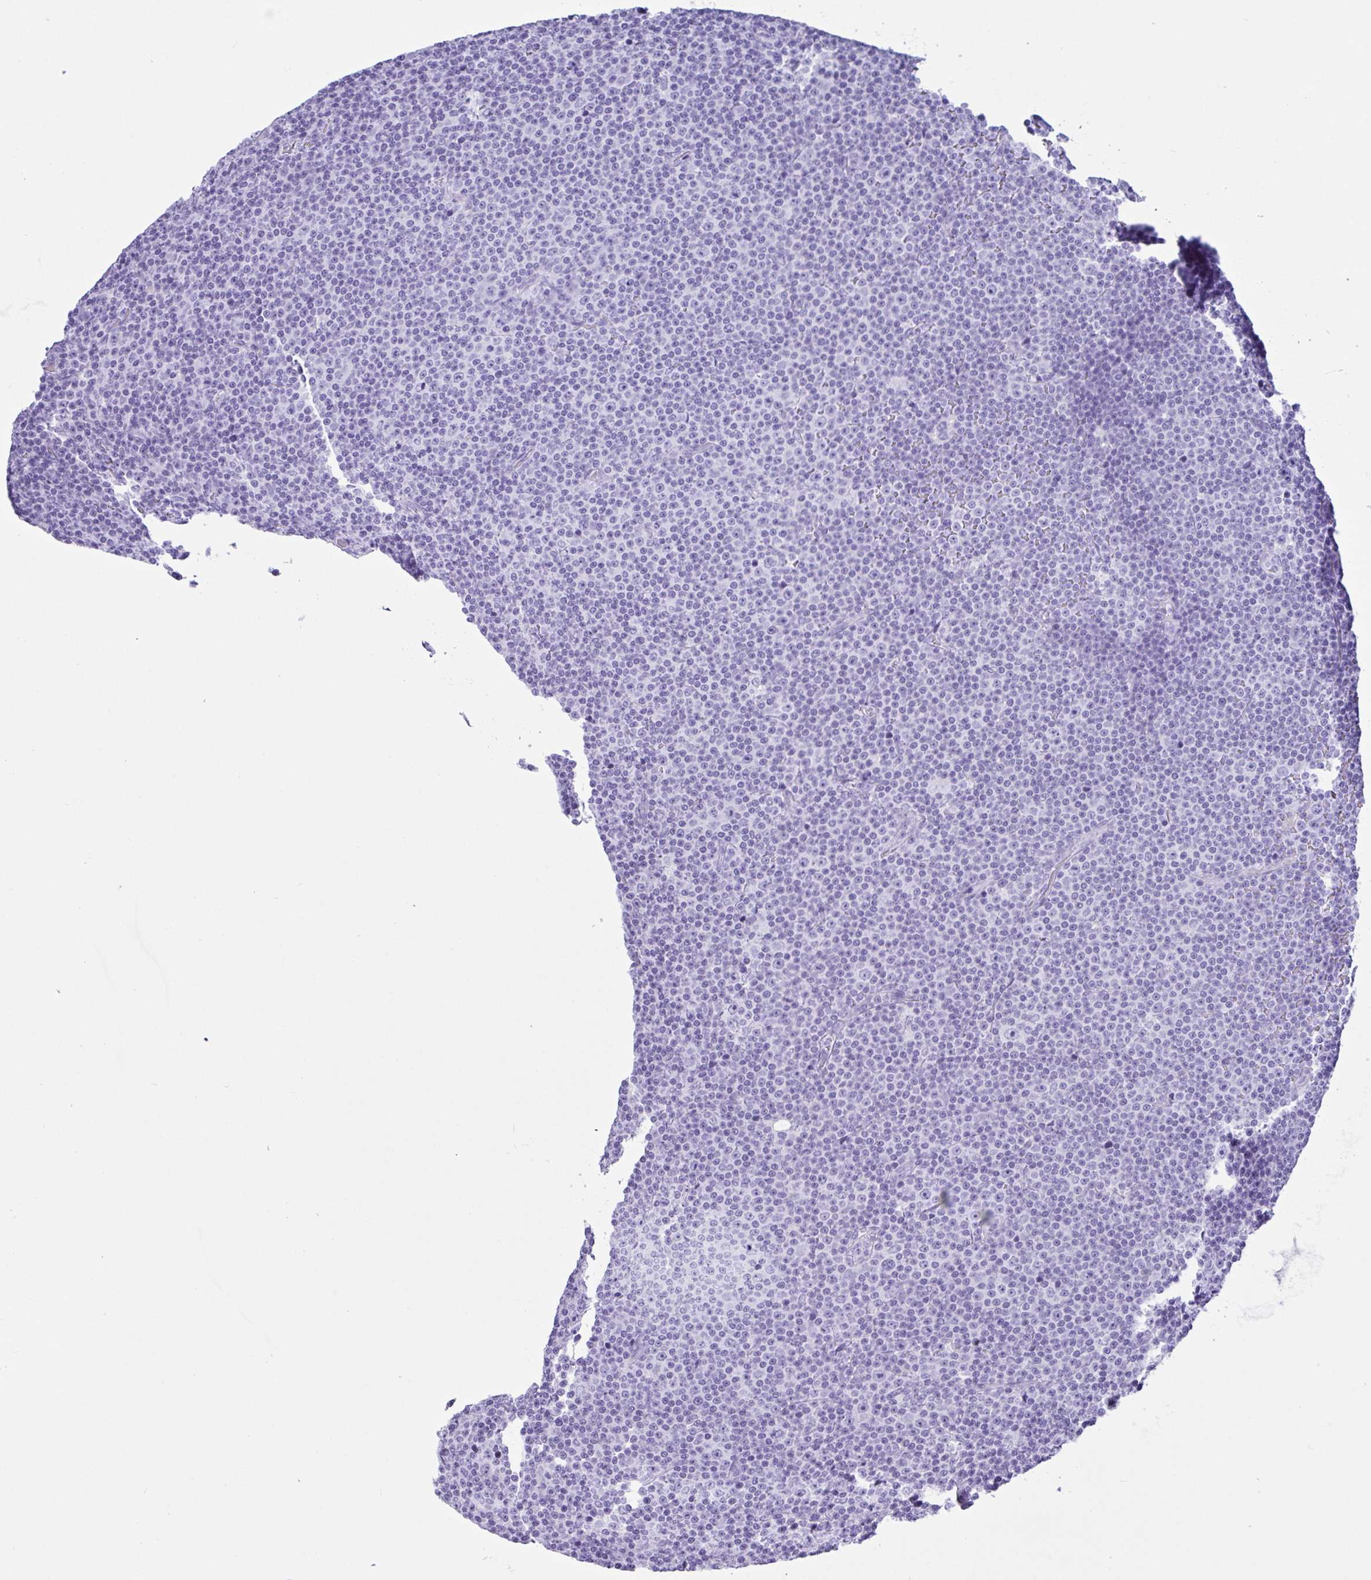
{"staining": {"intensity": "negative", "quantity": "none", "location": "none"}, "tissue": "lymphoma", "cell_type": "Tumor cells", "image_type": "cancer", "snomed": [{"axis": "morphology", "description": "Malignant lymphoma, non-Hodgkin's type, Low grade"}, {"axis": "topography", "description": "Lymph node"}], "caption": "The photomicrograph demonstrates no staining of tumor cells in low-grade malignant lymphoma, non-Hodgkin's type.", "gene": "LGALS4", "patient": {"sex": "female", "age": 67}}